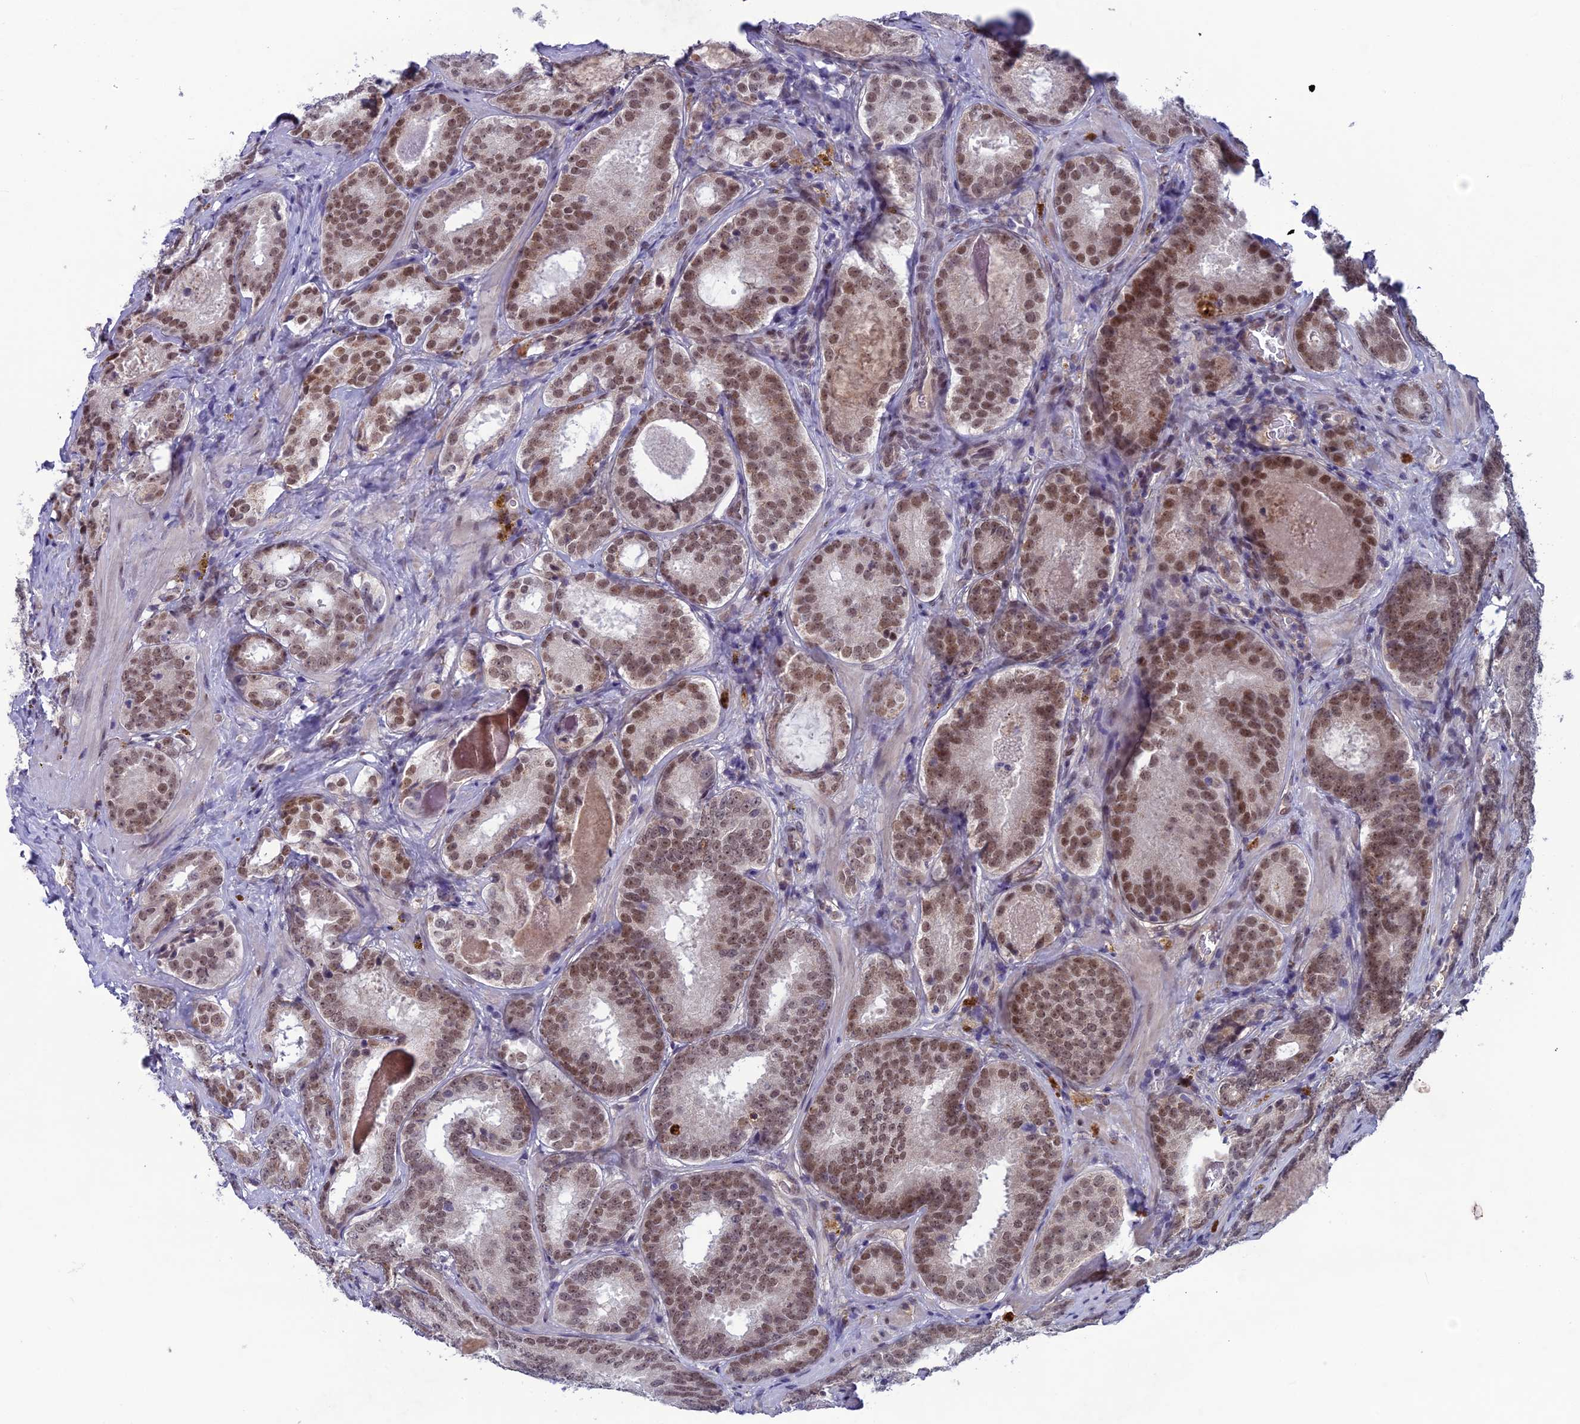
{"staining": {"intensity": "moderate", "quantity": ">75%", "location": "nuclear"}, "tissue": "prostate cancer", "cell_type": "Tumor cells", "image_type": "cancer", "snomed": [{"axis": "morphology", "description": "Adenocarcinoma, High grade"}, {"axis": "topography", "description": "Prostate"}], "caption": "Immunohistochemical staining of prostate high-grade adenocarcinoma exhibits medium levels of moderate nuclear protein staining in approximately >75% of tumor cells.", "gene": "FKBPL", "patient": {"sex": "male", "age": 57}}